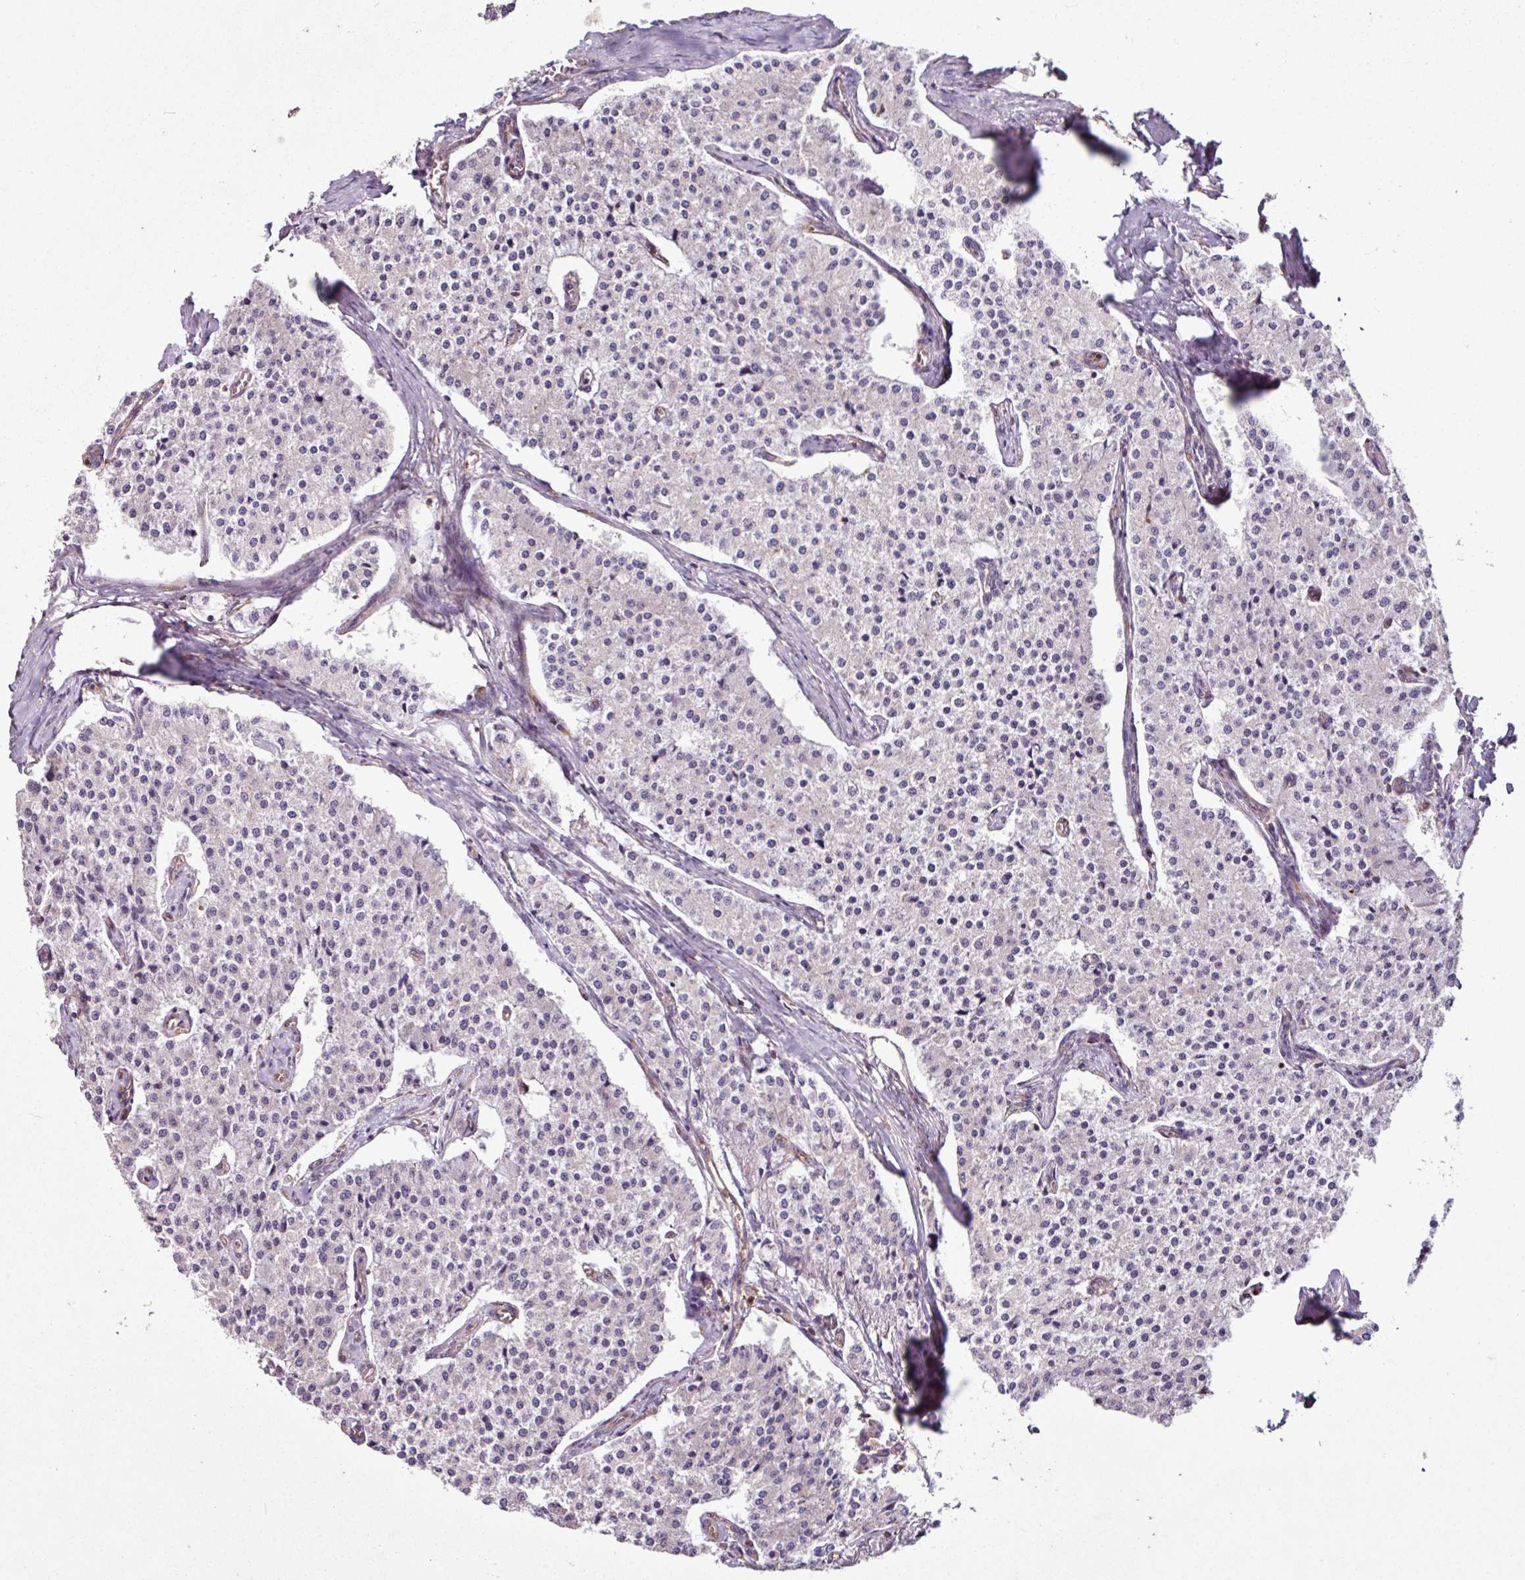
{"staining": {"intensity": "negative", "quantity": "none", "location": "none"}, "tissue": "carcinoid", "cell_type": "Tumor cells", "image_type": "cancer", "snomed": [{"axis": "morphology", "description": "Carcinoid, malignant, NOS"}, {"axis": "topography", "description": "Colon"}], "caption": "Immunohistochemistry (IHC) of carcinoid shows no staining in tumor cells.", "gene": "ZNF106", "patient": {"sex": "female", "age": 52}}